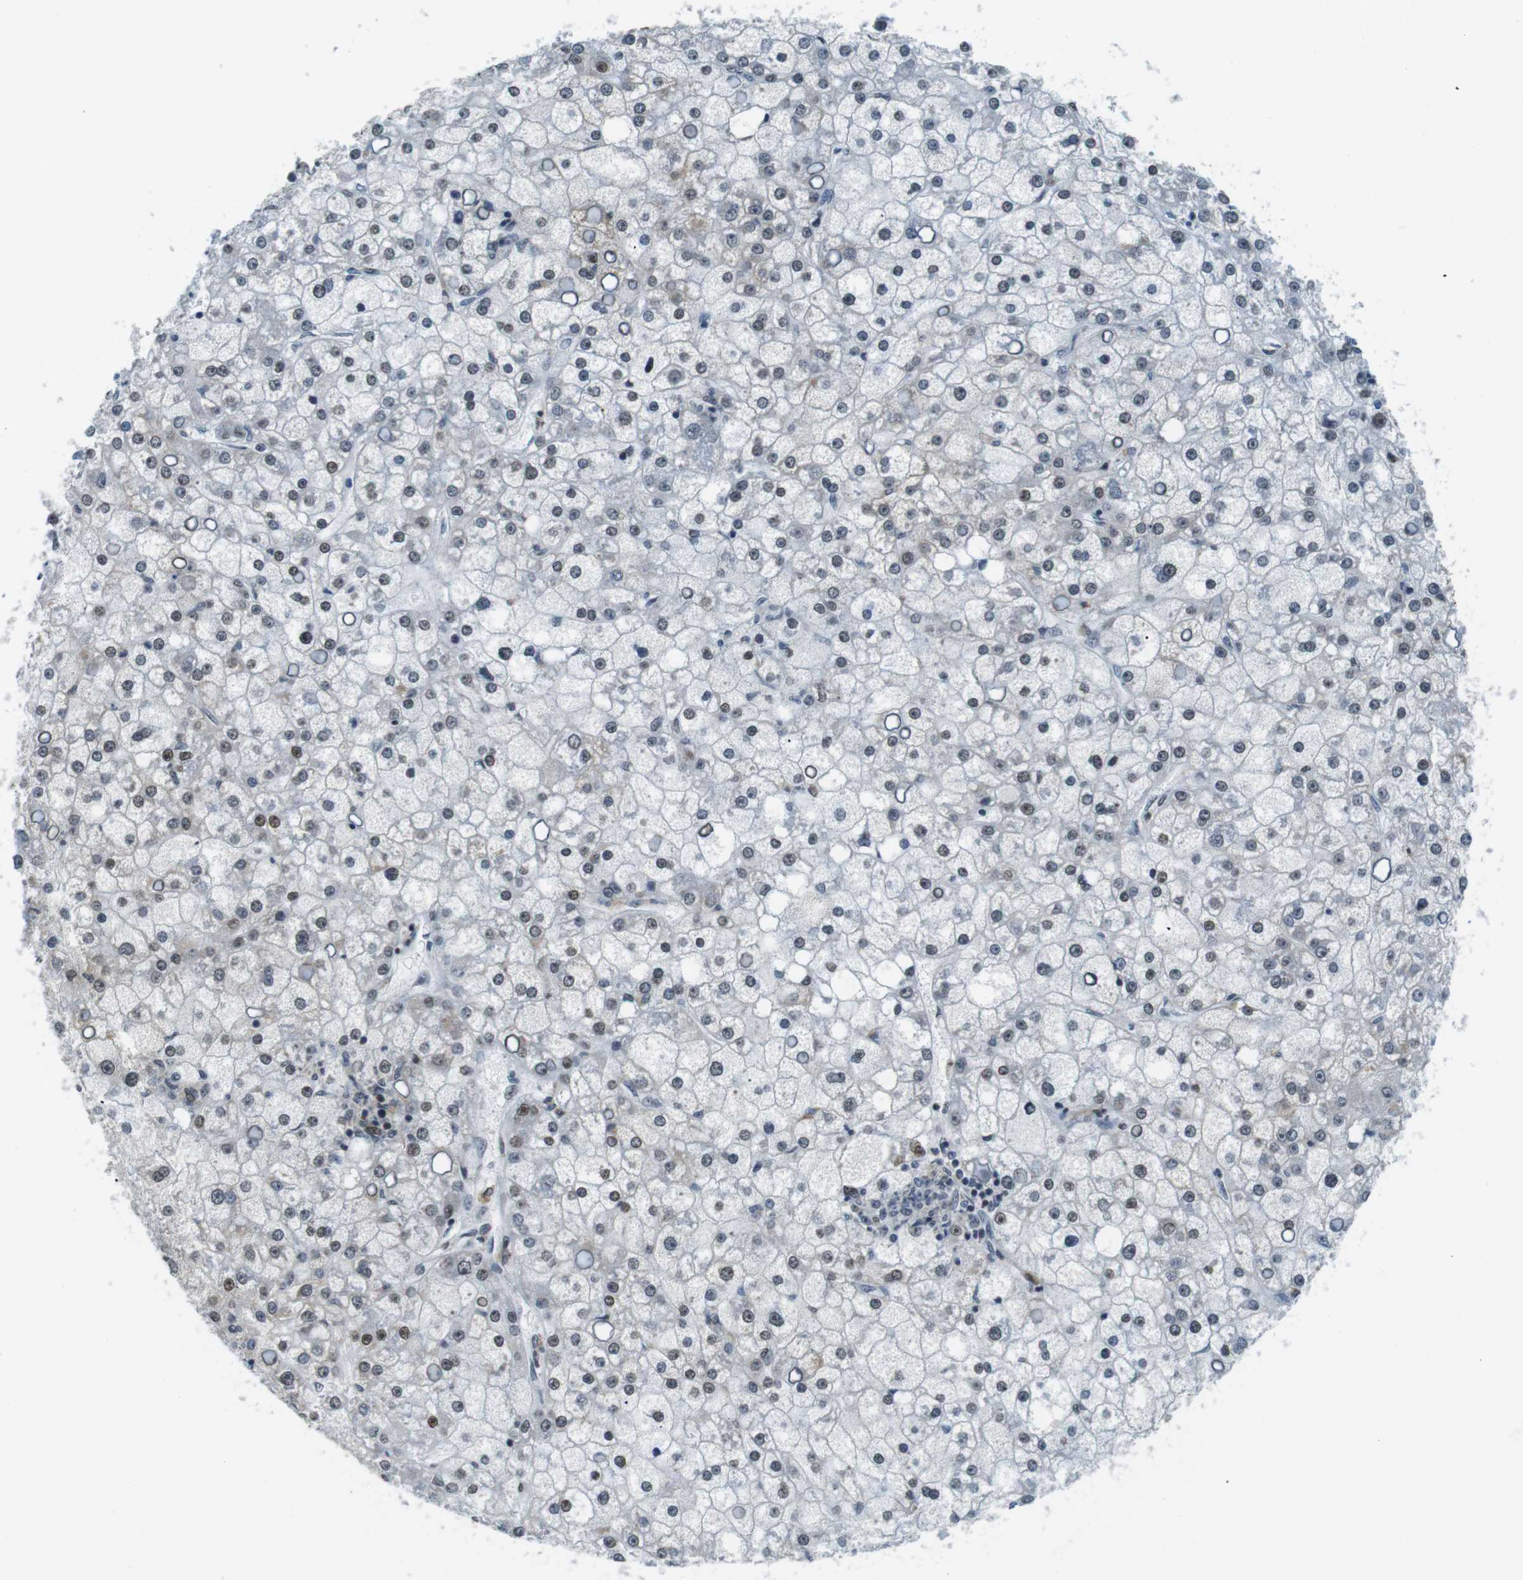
{"staining": {"intensity": "moderate", "quantity": "<25%", "location": "nuclear"}, "tissue": "liver cancer", "cell_type": "Tumor cells", "image_type": "cancer", "snomed": [{"axis": "morphology", "description": "Carcinoma, Hepatocellular, NOS"}, {"axis": "topography", "description": "Liver"}], "caption": "Liver cancer stained with immunohistochemistry (IHC) exhibits moderate nuclear staining in about <25% of tumor cells. (Brightfield microscopy of DAB IHC at high magnification).", "gene": "USP7", "patient": {"sex": "male", "age": 67}}